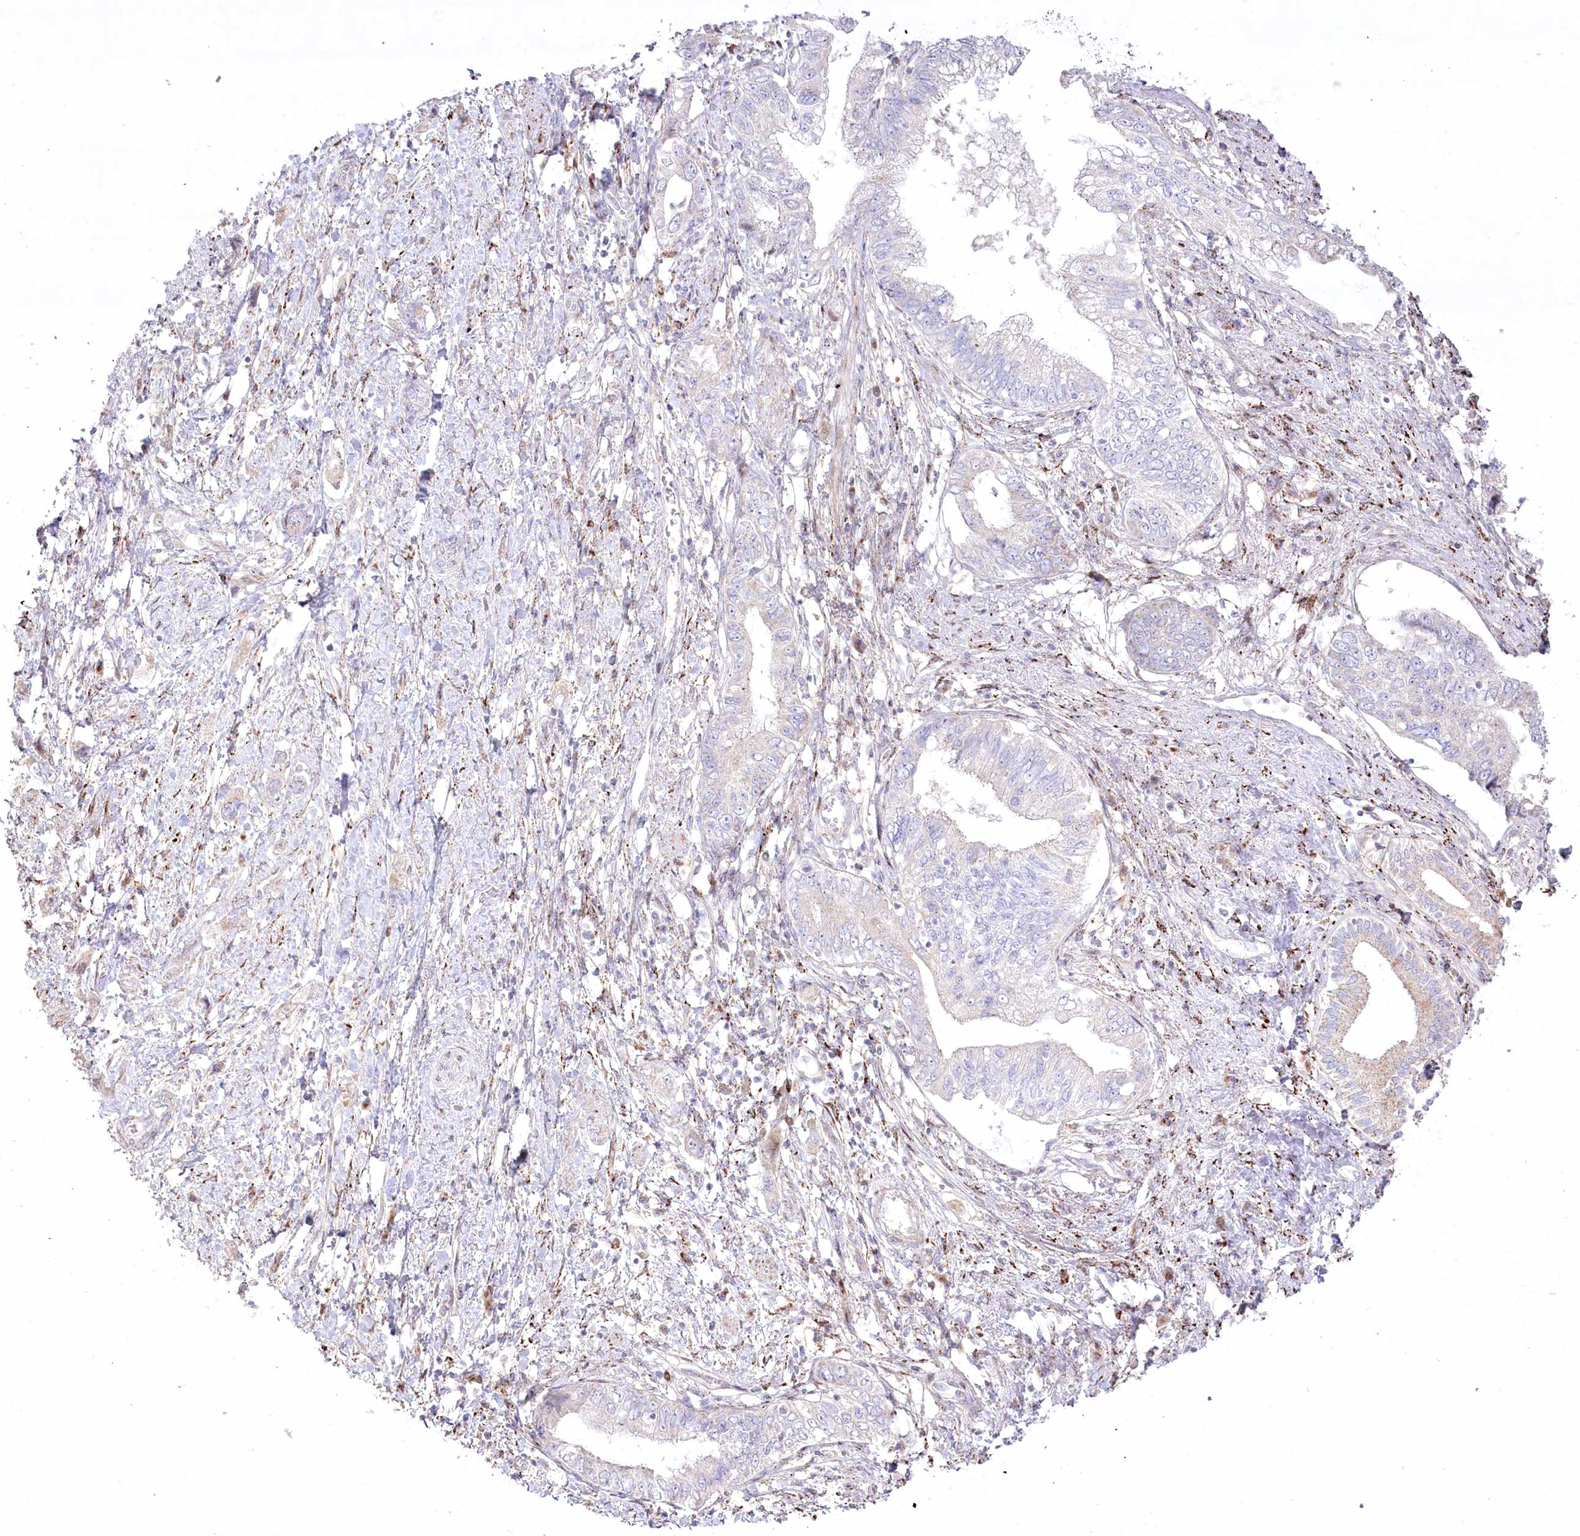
{"staining": {"intensity": "negative", "quantity": "none", "location": "none"}, "tissue": "pancreatic cancer", "cell_type": "Tumor cells", "image_type": "cancer", "snomed": [{"axis": "morphology", "description": "Adenocarcinoma, NOS"}, {"axis": "topography", "description": "Pancreas"}], "caption": "Pancreatic cancer stained for a protein using IHC reveals no staining tumor cells.", "gene": "CEP164", "patient": {"sex": "female", "age": 73}}